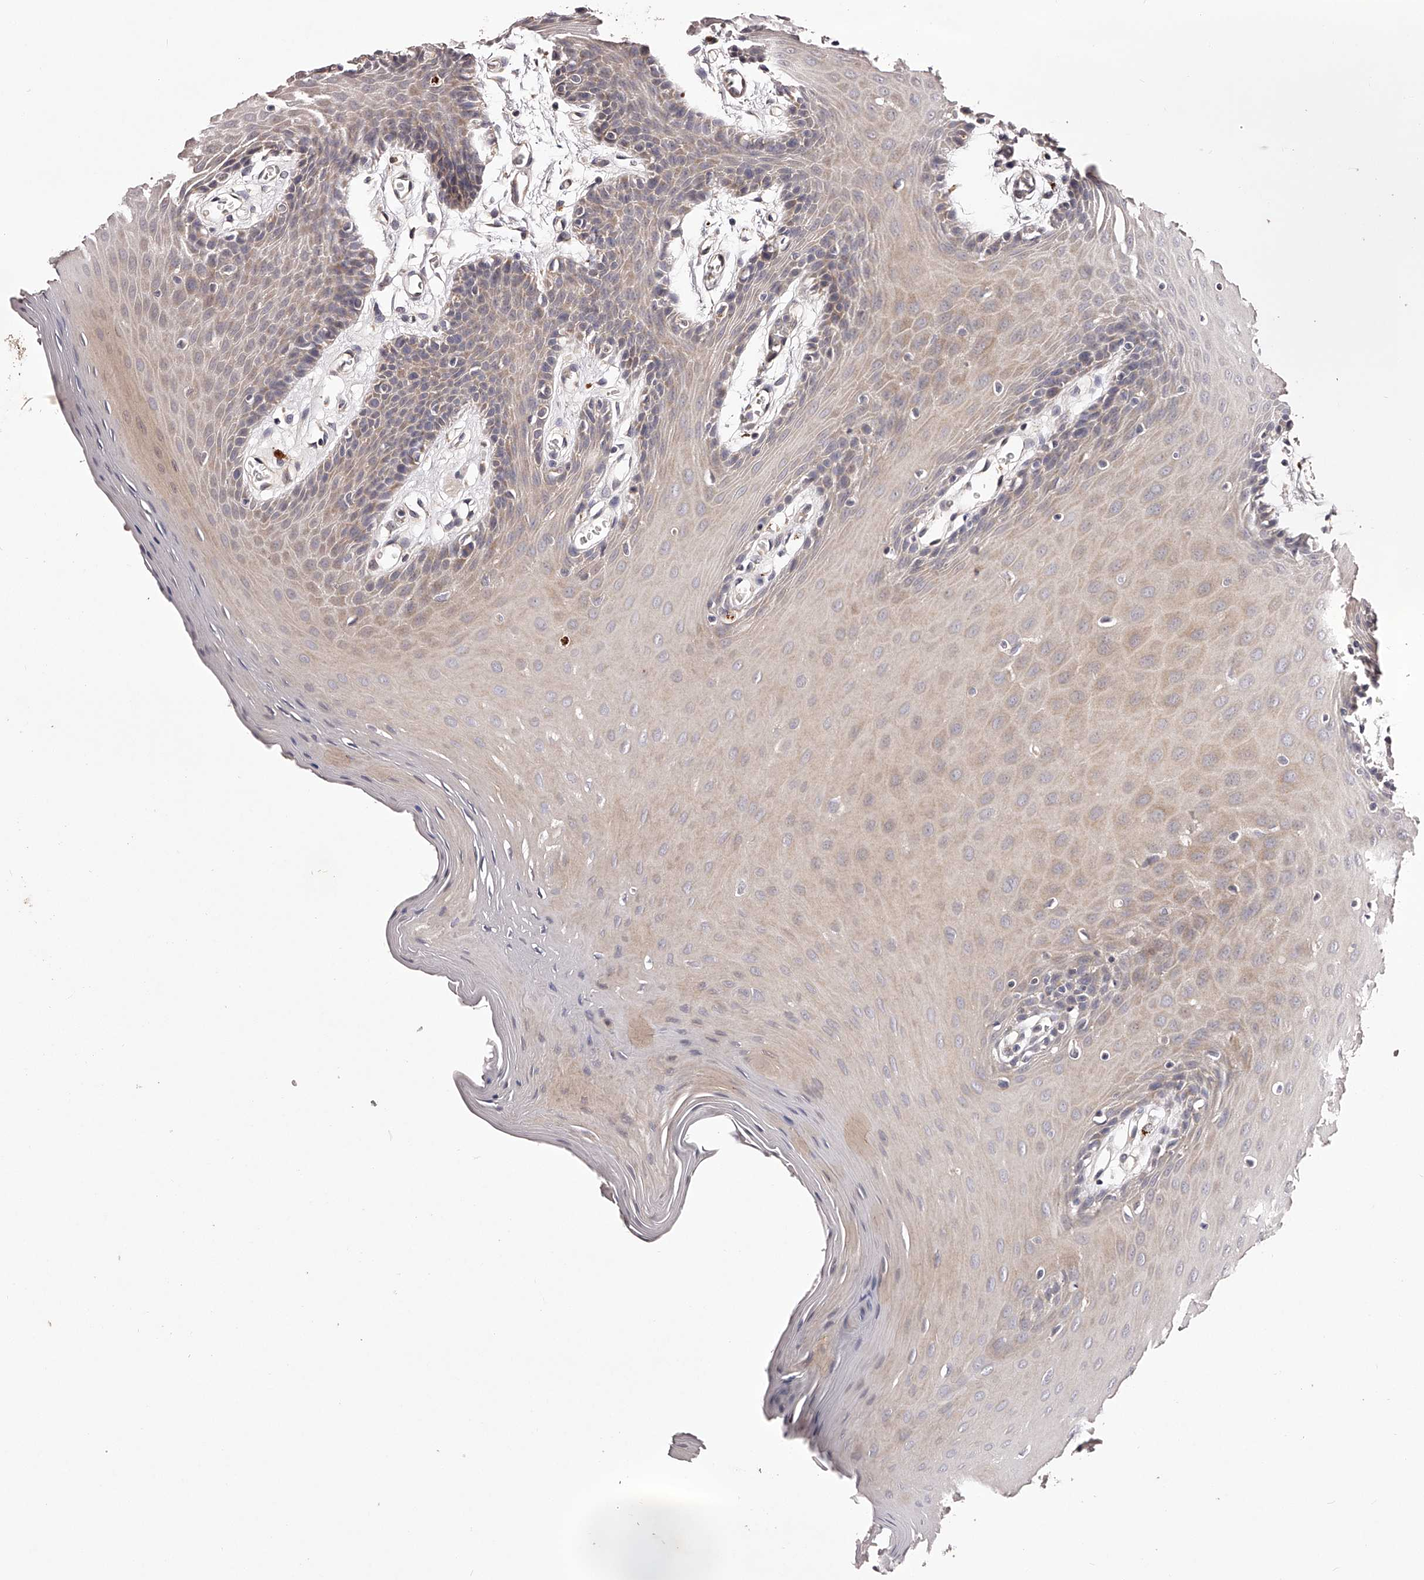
{"staining": {"intensity": "weak", "quantity": "25%-75%", "location": "cytoplasmic/membranous"}, "tissue": "oral mucosa", "cell_type": "Squamous epithelial cells", "image_type": "normal", "snomed": [{"axis": "morphology", "description": "Normal tissue, NOS"}, {"axis": "morphology", "description": "Squamous cell carcinoma, NOS"}, {"axis": "topography", "description": "Skeletal muscle"}, {"axis": "topography", "description": "Oral tissue"}, {"axis": "topography", "description": "Salivary gland"}, {"axis": "topography", "description": "Head-Neck"}], "caption": "About 25%-75% of squamous epithelial cells in benign human oral mucosa display weak cytoplasmic/membranous protein positivity as visualized by brown immunohistochemical staining.", "gene": "ODF2L", "patient": {"sex": "male", "age": 54}}